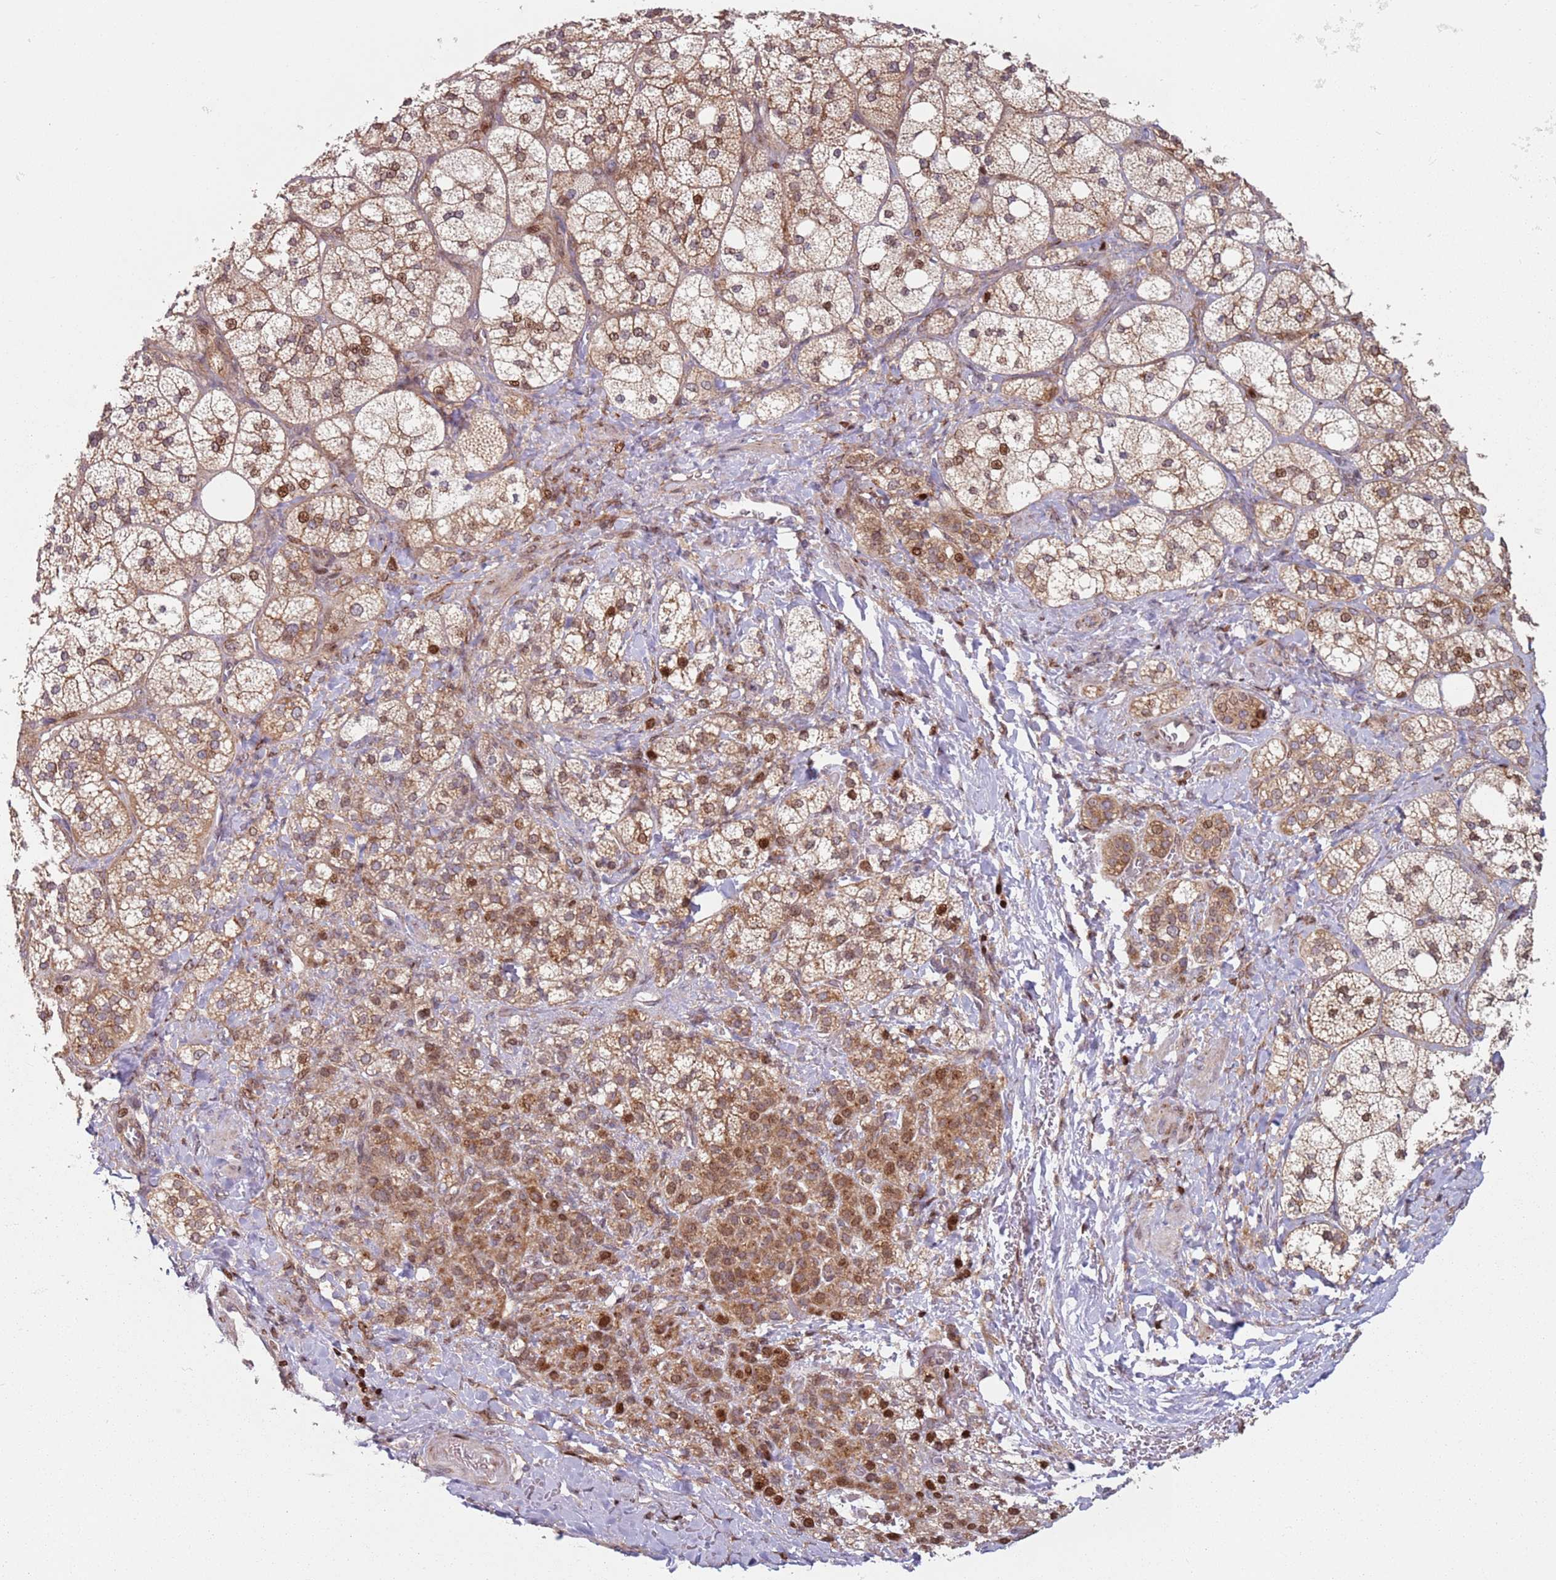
{"staining": {"intensity": "moderate", "quantity": "25%-75%", "location": "cytoplasmic/membranous,nuclear"}, "tissue": "adrenal gland", "cell_type": "Glandular cells", "image_type": "normal", "snomed": [{"axis": "morphology", "description": "Normal tissue, NOS"}, {"axis": "topography", "description": "Adrenal gland"}], "caption": "A medium amount of moderate cytoplasmic/membranous,nuclear expression is identified in approximately 25%-75% of glandular cells in unremarkable adrenal gland. (DAB (3,3'-diaminobenzidine) = brown stain, brightfield microscopy at high magnification).", "gene": "HNRNPLL", "patient": {"sex": "male", "age": 61}}